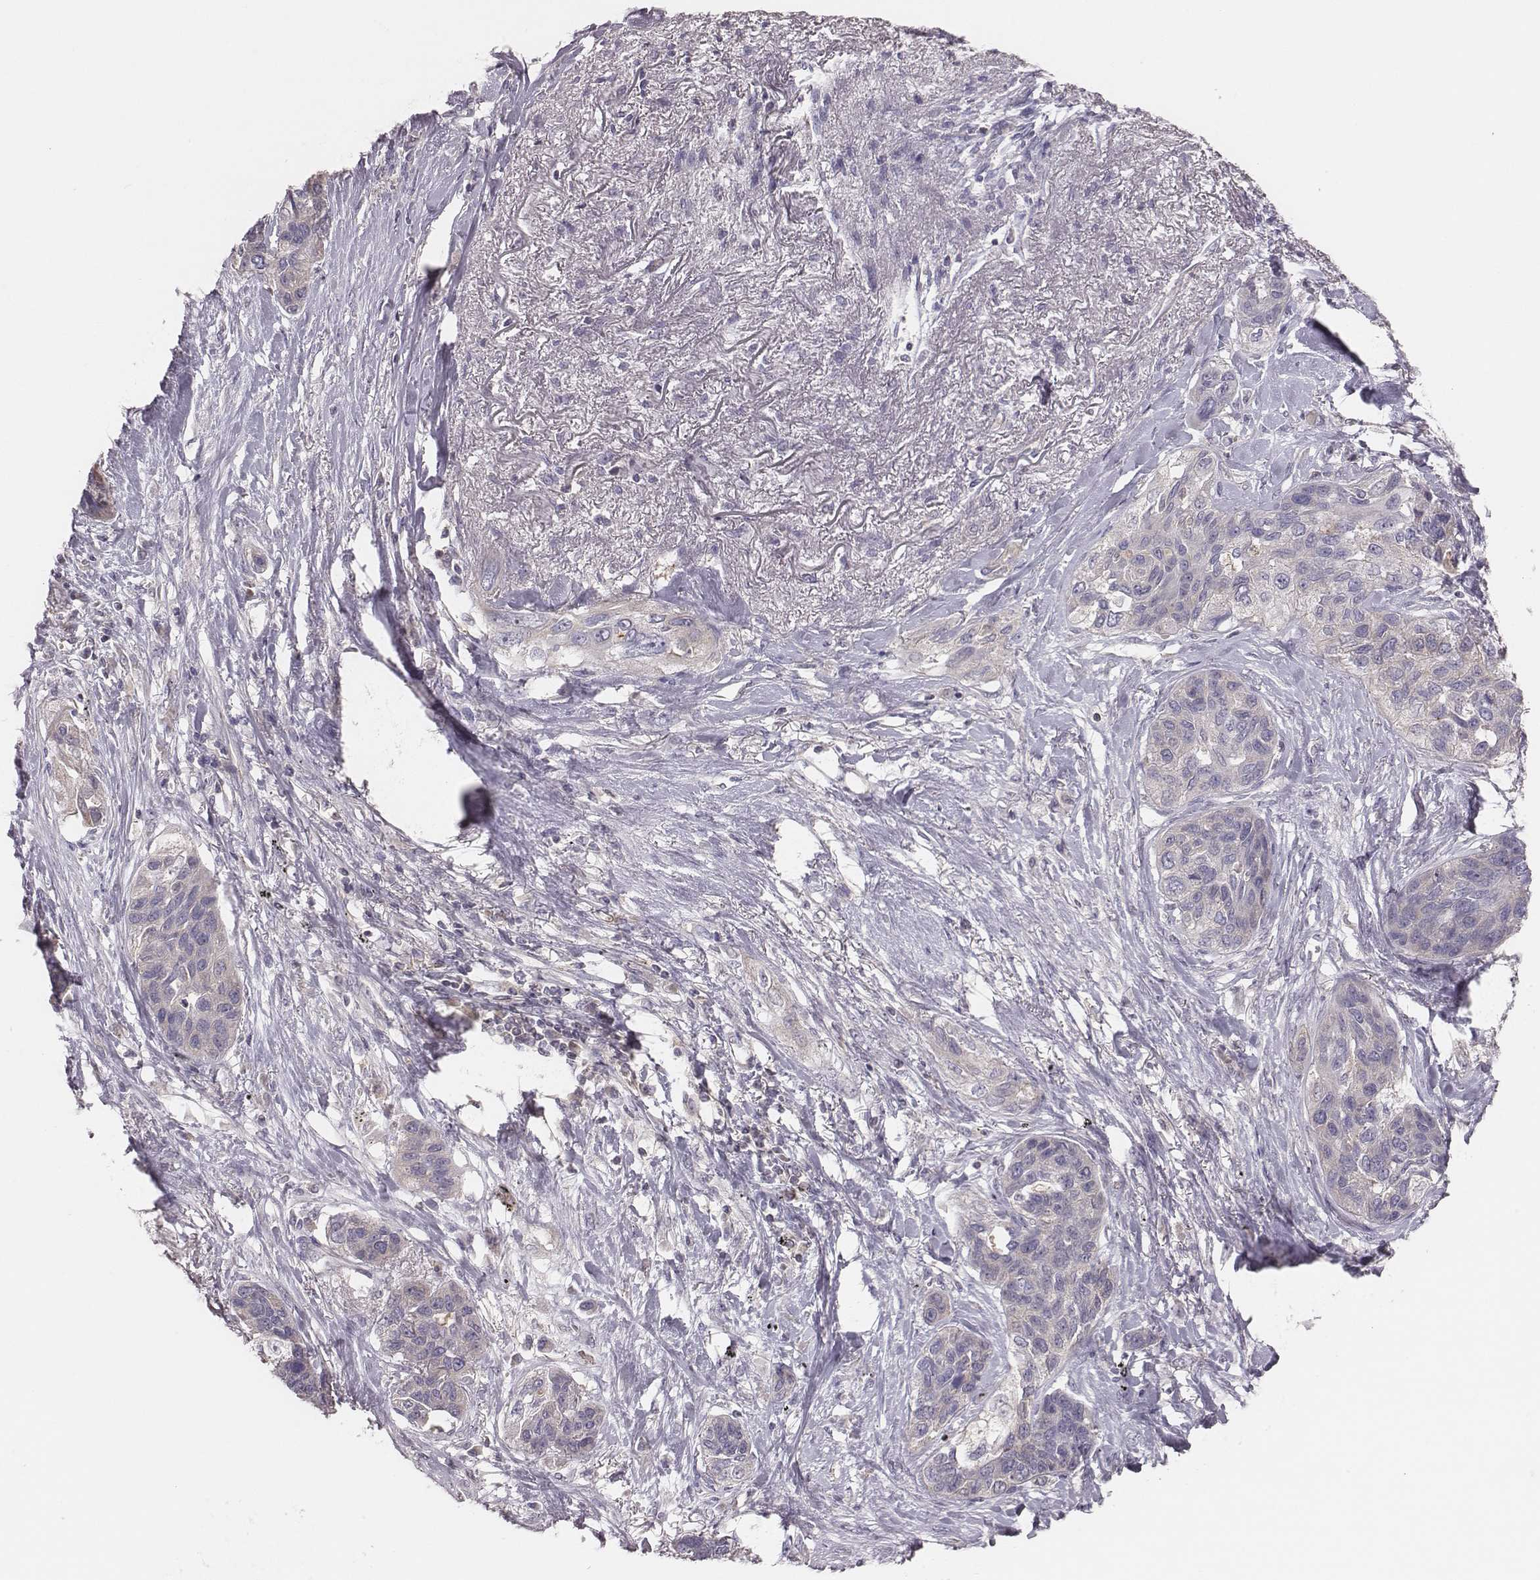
{"staining": {"intensity": "negative", "quantity": "none", "location": "none"}, "tissue": "lung cancer", "cell_type": "Tumor cells", "image_type": "cancer", "snomed": [{"axis": "morphology", "description": "Squamous cell carcinoma, NOS"}, {"axis": "topography", "description": "Lung"}], "caption": "Immunohistochemistry (IHC) histopathology image of neoplastic tissue: lung squamous cell carcinoma stained with DAB exhibits no significant protein positivity in tumor cells.", "gene": "CAD", "patient": {"sex": "female", "age": 70}}